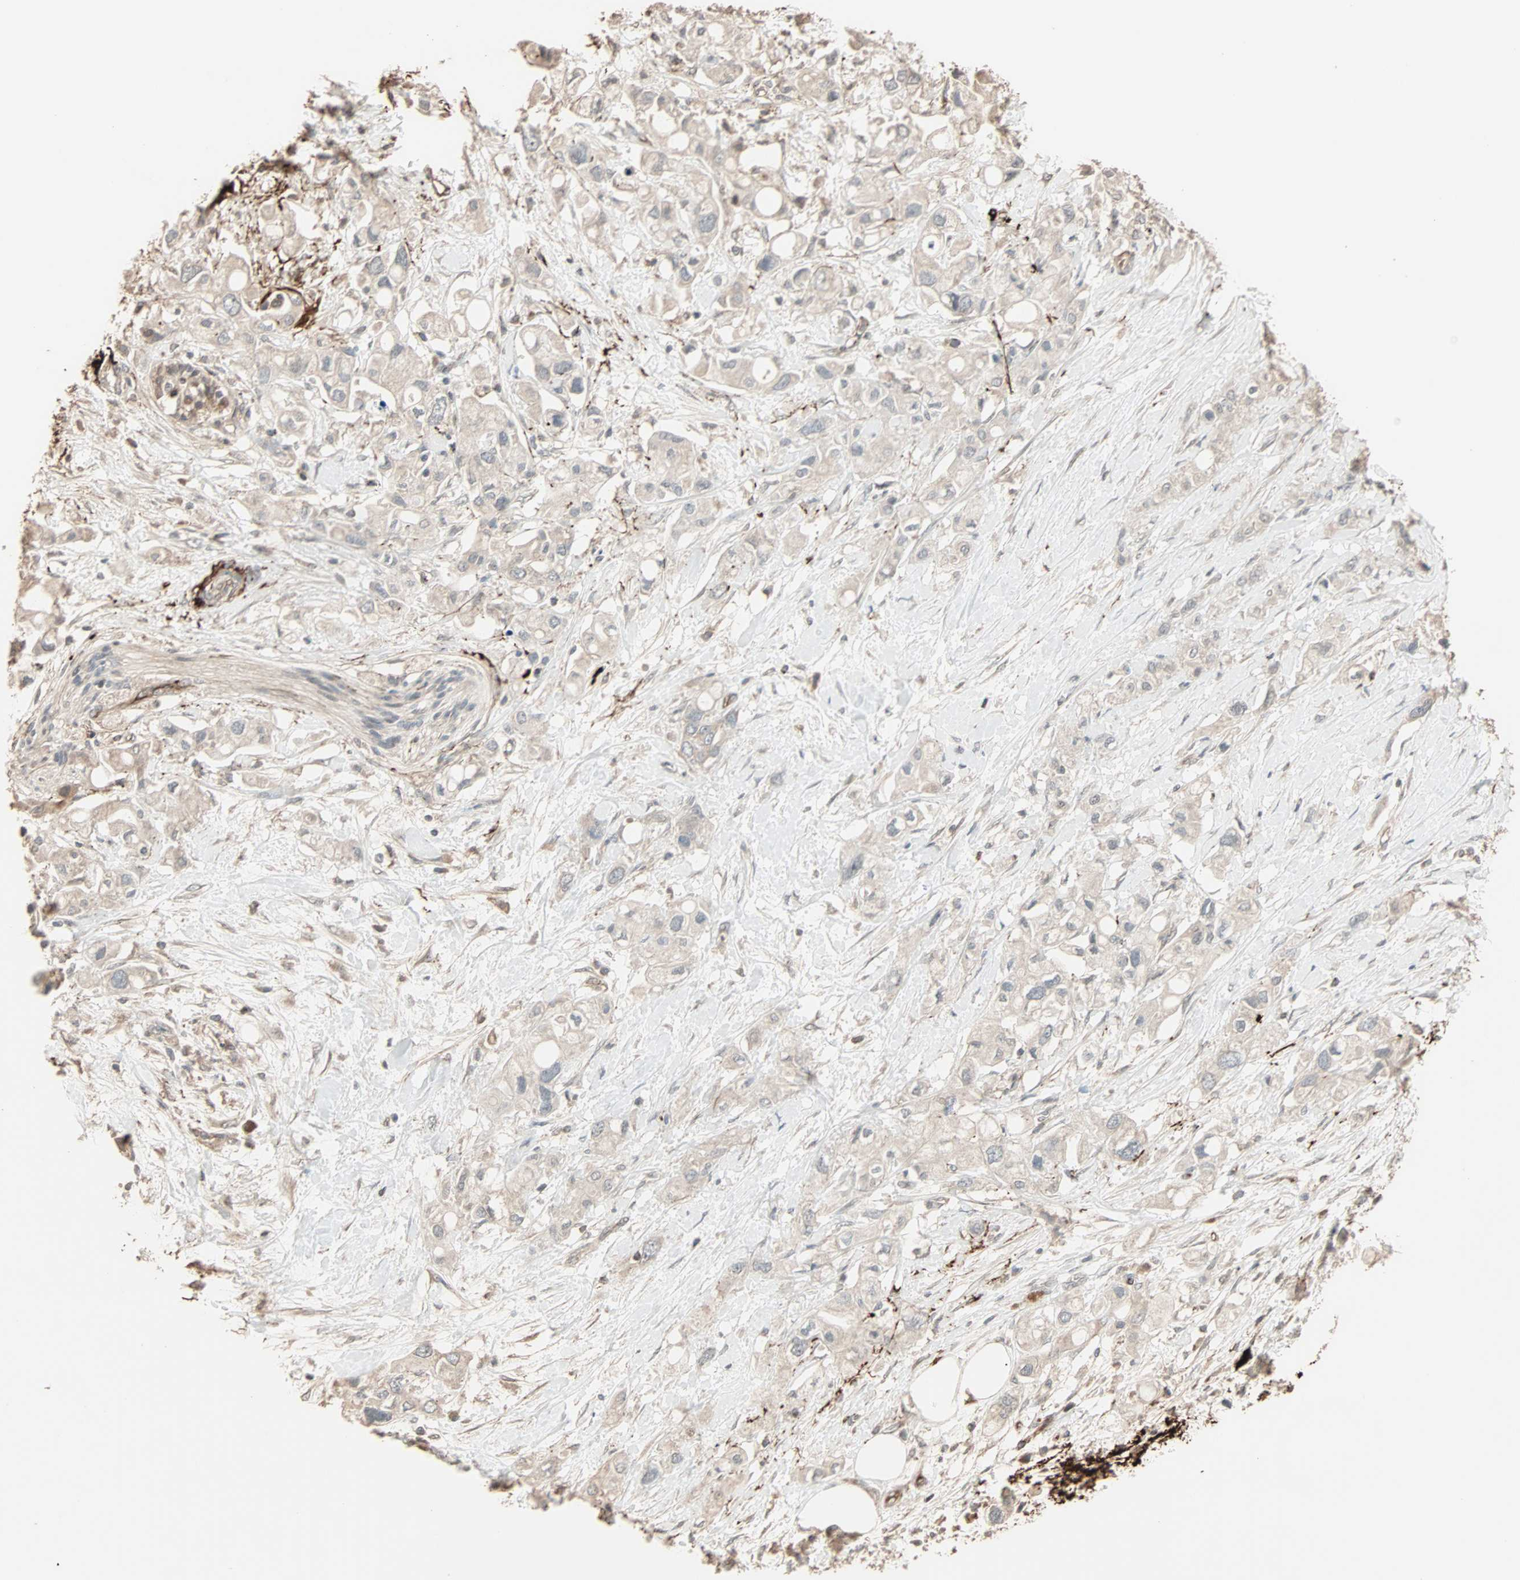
{"staining": {"intensity": "weak", "quantity": ">75%", "location": "cytoplasmic/membranous"}, "tissue": "pancreatic cancer", "cell_type": "Tumor cells", "image_type": "cancer", "snomed": [{"axis": "morphology", "description": "Adenocarcinoma, NOS"}, {"axis": "topography", "description": "Pancreas"}], "caption": "Pancreatic cancer (adenocarcinoma) stained for a protein (brown) demonstrates weak cytoplasmic/membranous positive positivity in approximately >75% of tumor cells.", "gene": "CALCRL", "patient": {"sex": "female", "age": 56}}